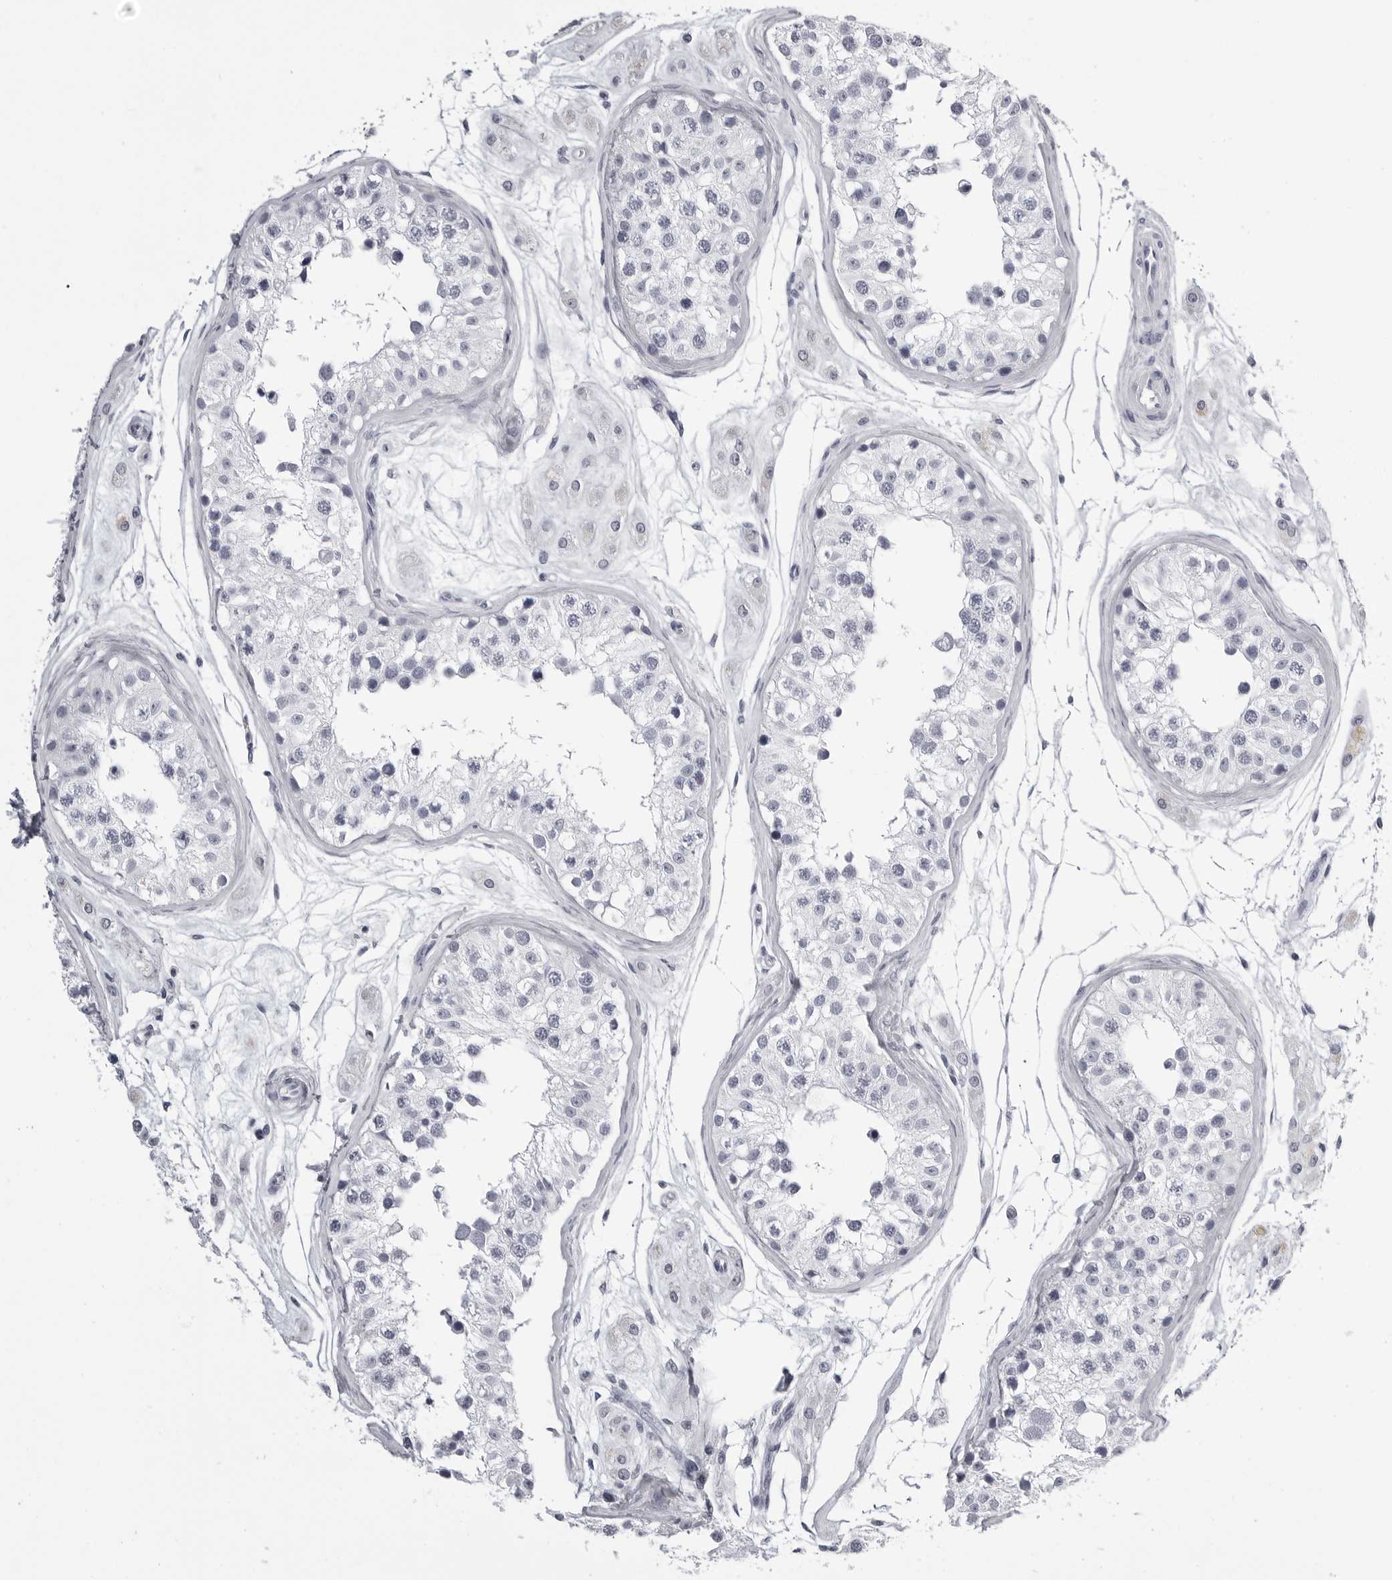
{"staining": {"intensity": "negative", "quantity": "none", "location": "none"}, "tissue": "testis", "cell_type": "Cells in seminiferous ducts", "image_type": "normal", "snomed": [{"axis": "morphology", "description": "Normal tissue, NOS"}, {"axis": "morphology", "description": "Adenocarcinoma, metastatic, NOS"}, {"axis": "topography", "description": "Testis"}], "caption": "The immunohistochemistry (IHC) micrograph has no significant staining in cells in seminiferous ducts of testis.", "gene": "BPIFA1", "patient": {"sex": "male", "age": 26}}